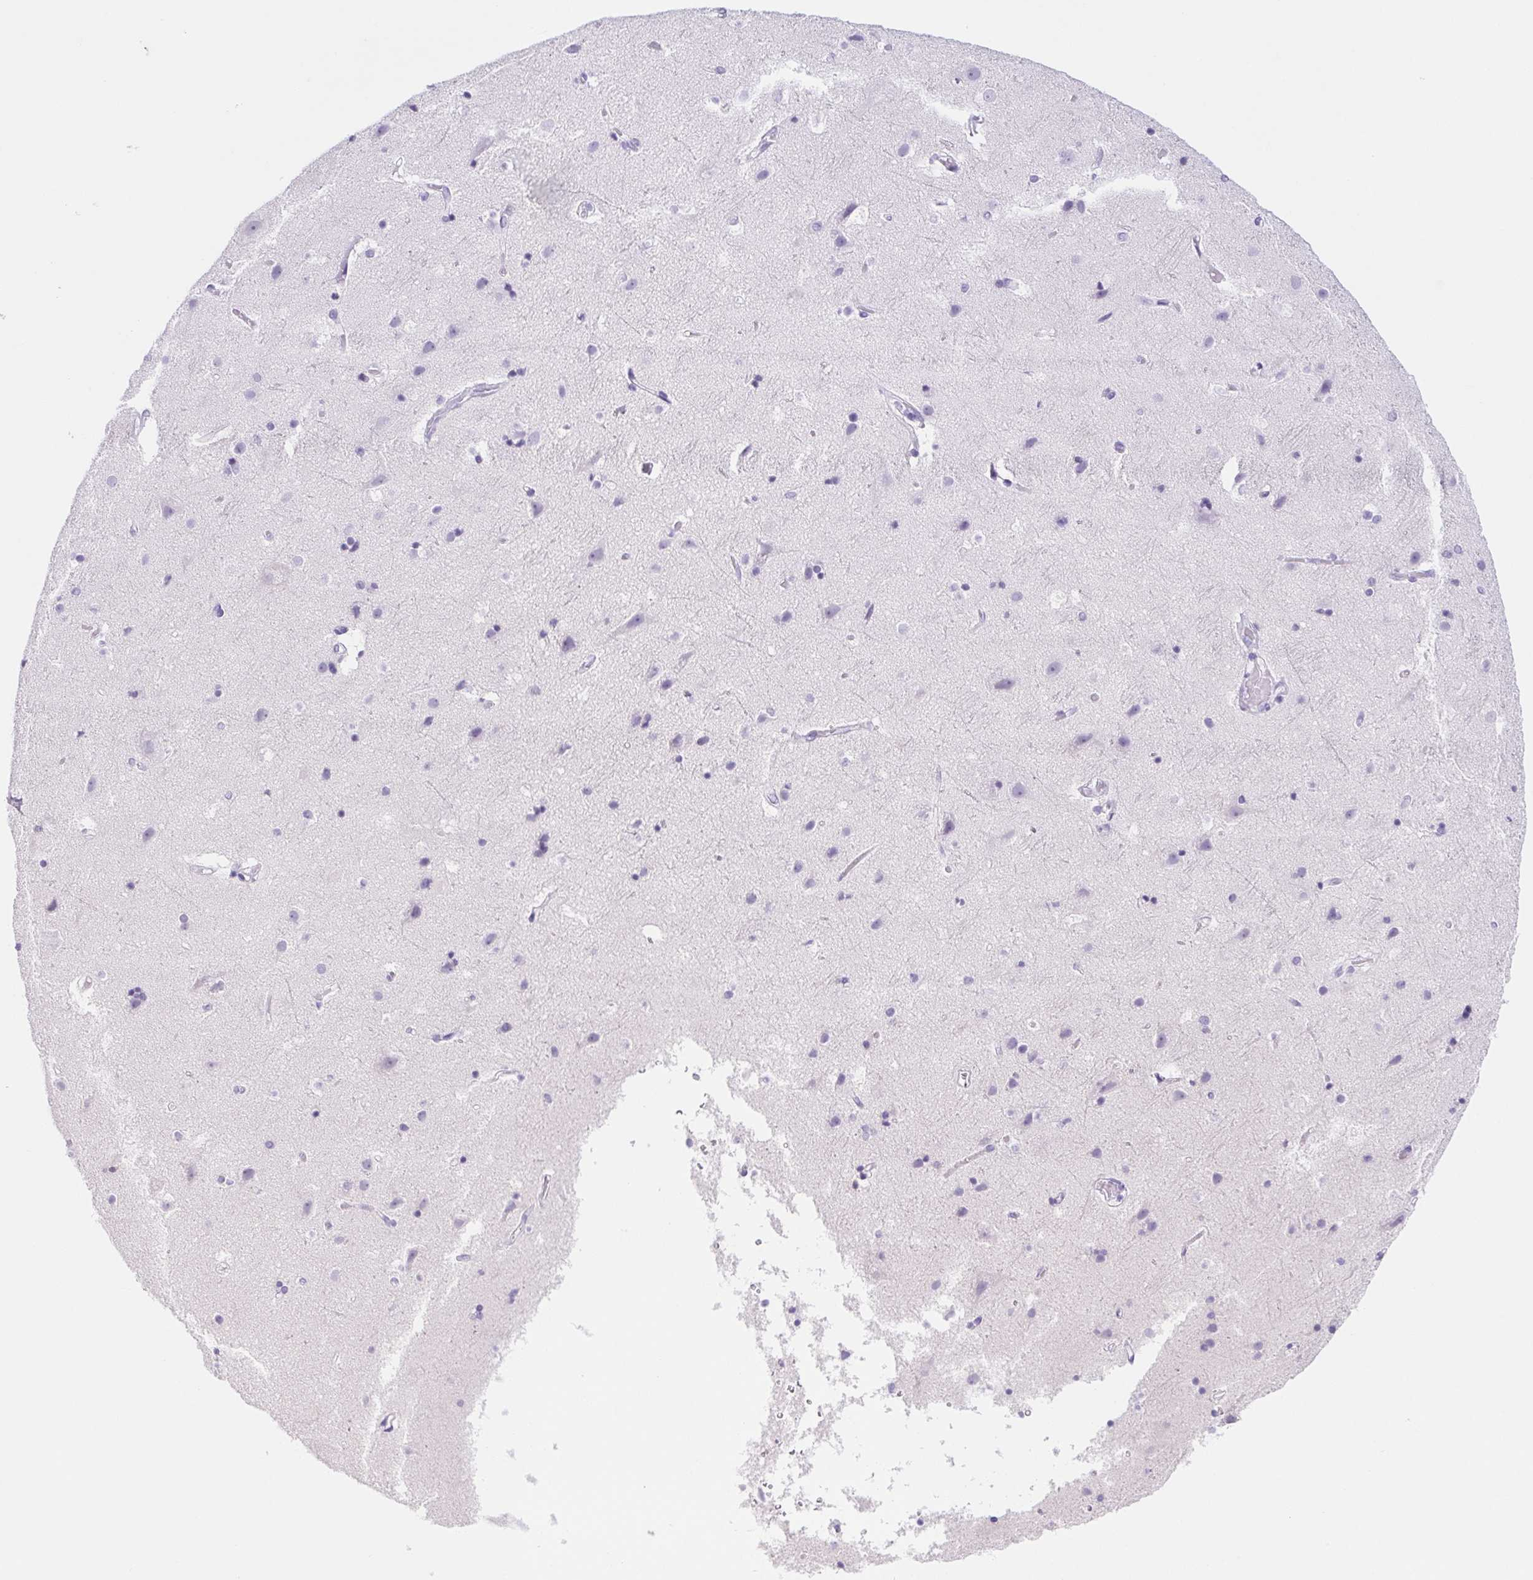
{"staining": {"intensity": "negative", "quantity": "none", "location": "none"}, "tissue": "cerebral cortex", "cell_type": "Endothelial cells", "image_type": "normal", "snomed": [{"axis": "morphology", "description": "Normal tissue, NOS"}, {"axis": "topography", "description": "Cerebral cortex"}], "caption": "This is an immunohistochemistry (IHC) image of normal cerebral cortex. There is no staining in endothelial cells.", "gene": "DYNC2LI1", "patient": {"sex": "female", "age": 52}}